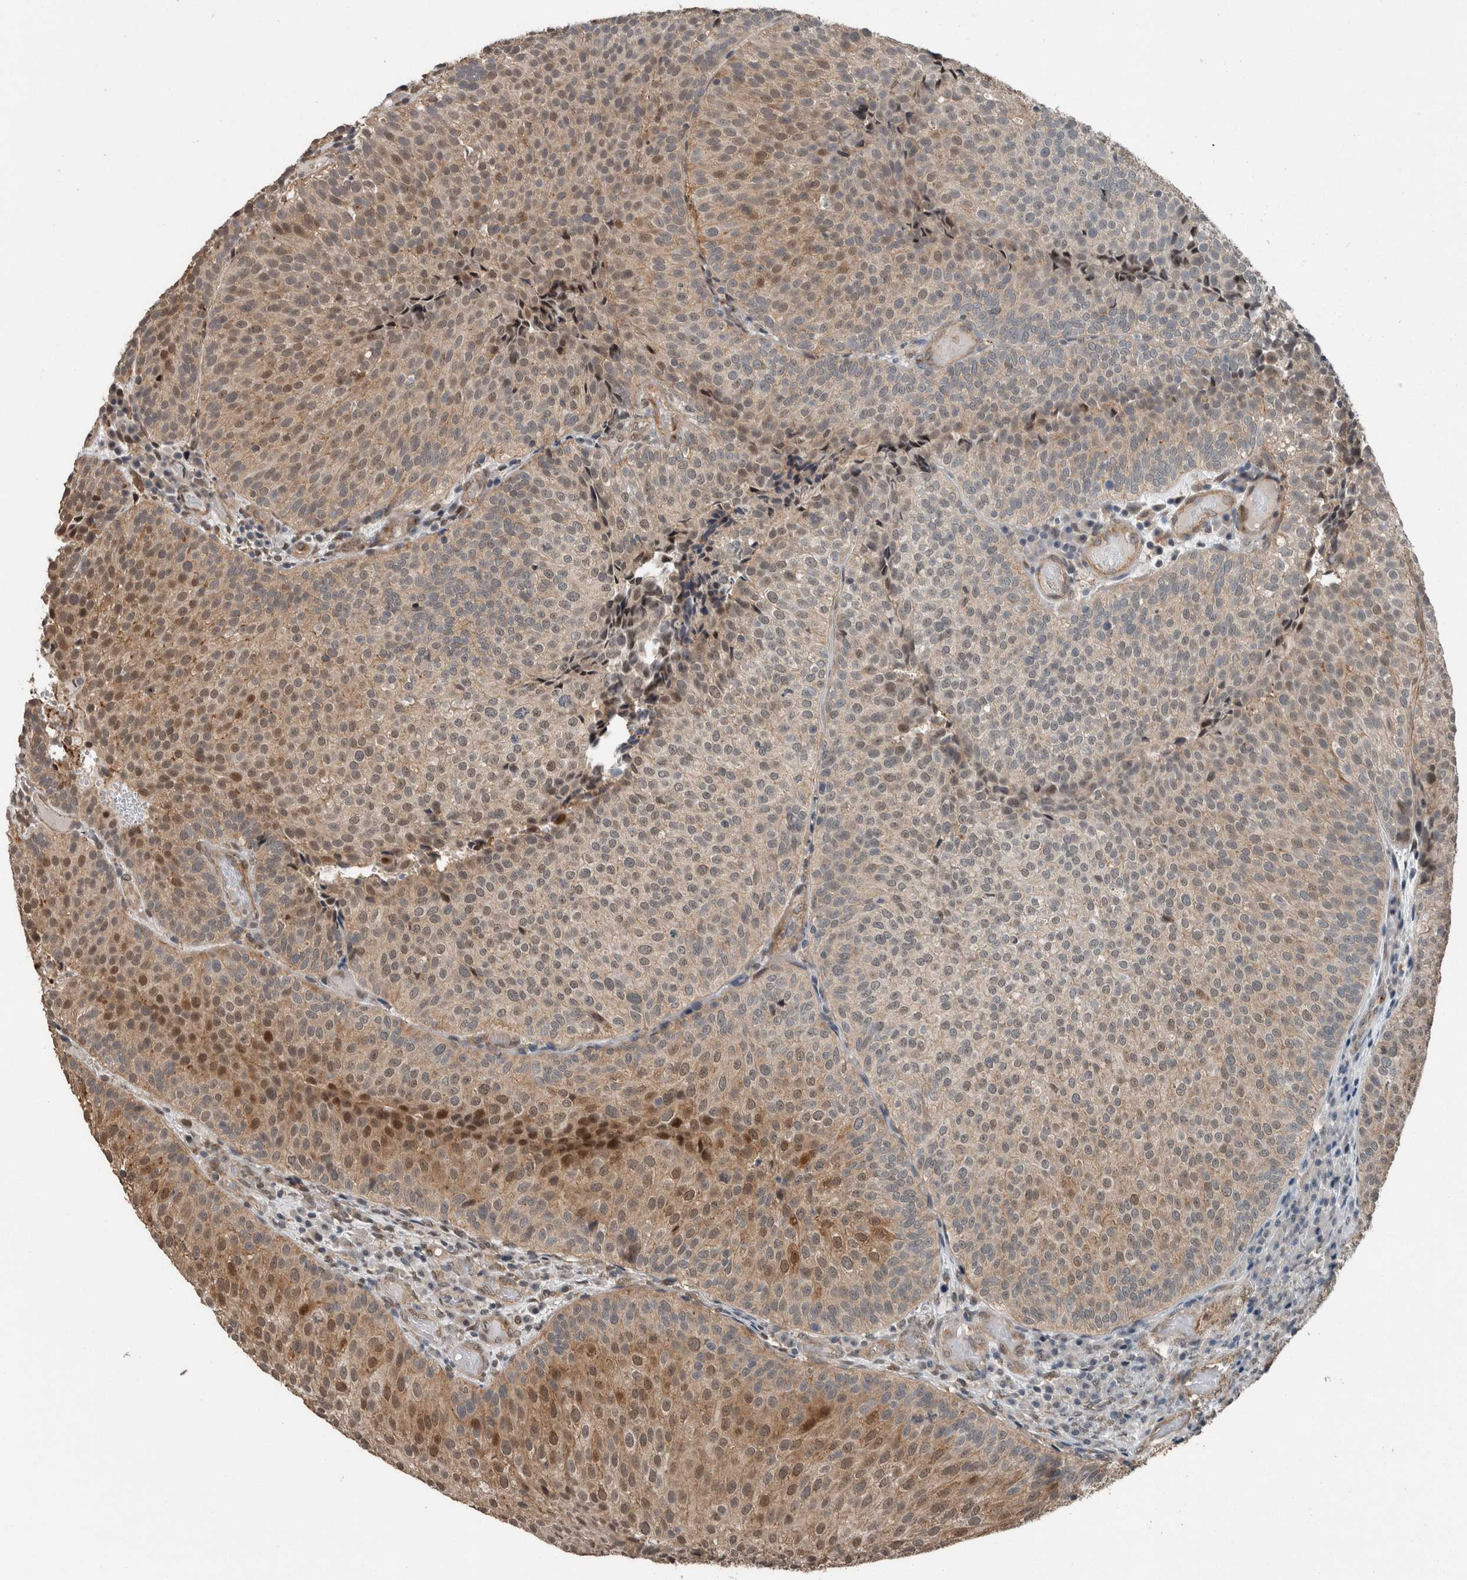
{"staining": {"intensity": "weak", "quantity": ">75%", "location": "cytoplasmic/membranous,nuclear"}, "tissue": "urothelial cancer", "cell_type": "Tumor cells", "image_type": "cancer", "snomed": [{"axis": "morphology", "description": "Urothelial carcinoma, Low grade"}, {"axis": "topography", "description": "Urinary bladder"}], "caption": "Immunohistochemical staining of human low-grade urothelial carcinoma shows weak cytoplasmic/membranous and nuclear protein expression in about >75% of tumor cells.", "gene": "MYO1E", "patient": {"sex": "male", "age": 86}}